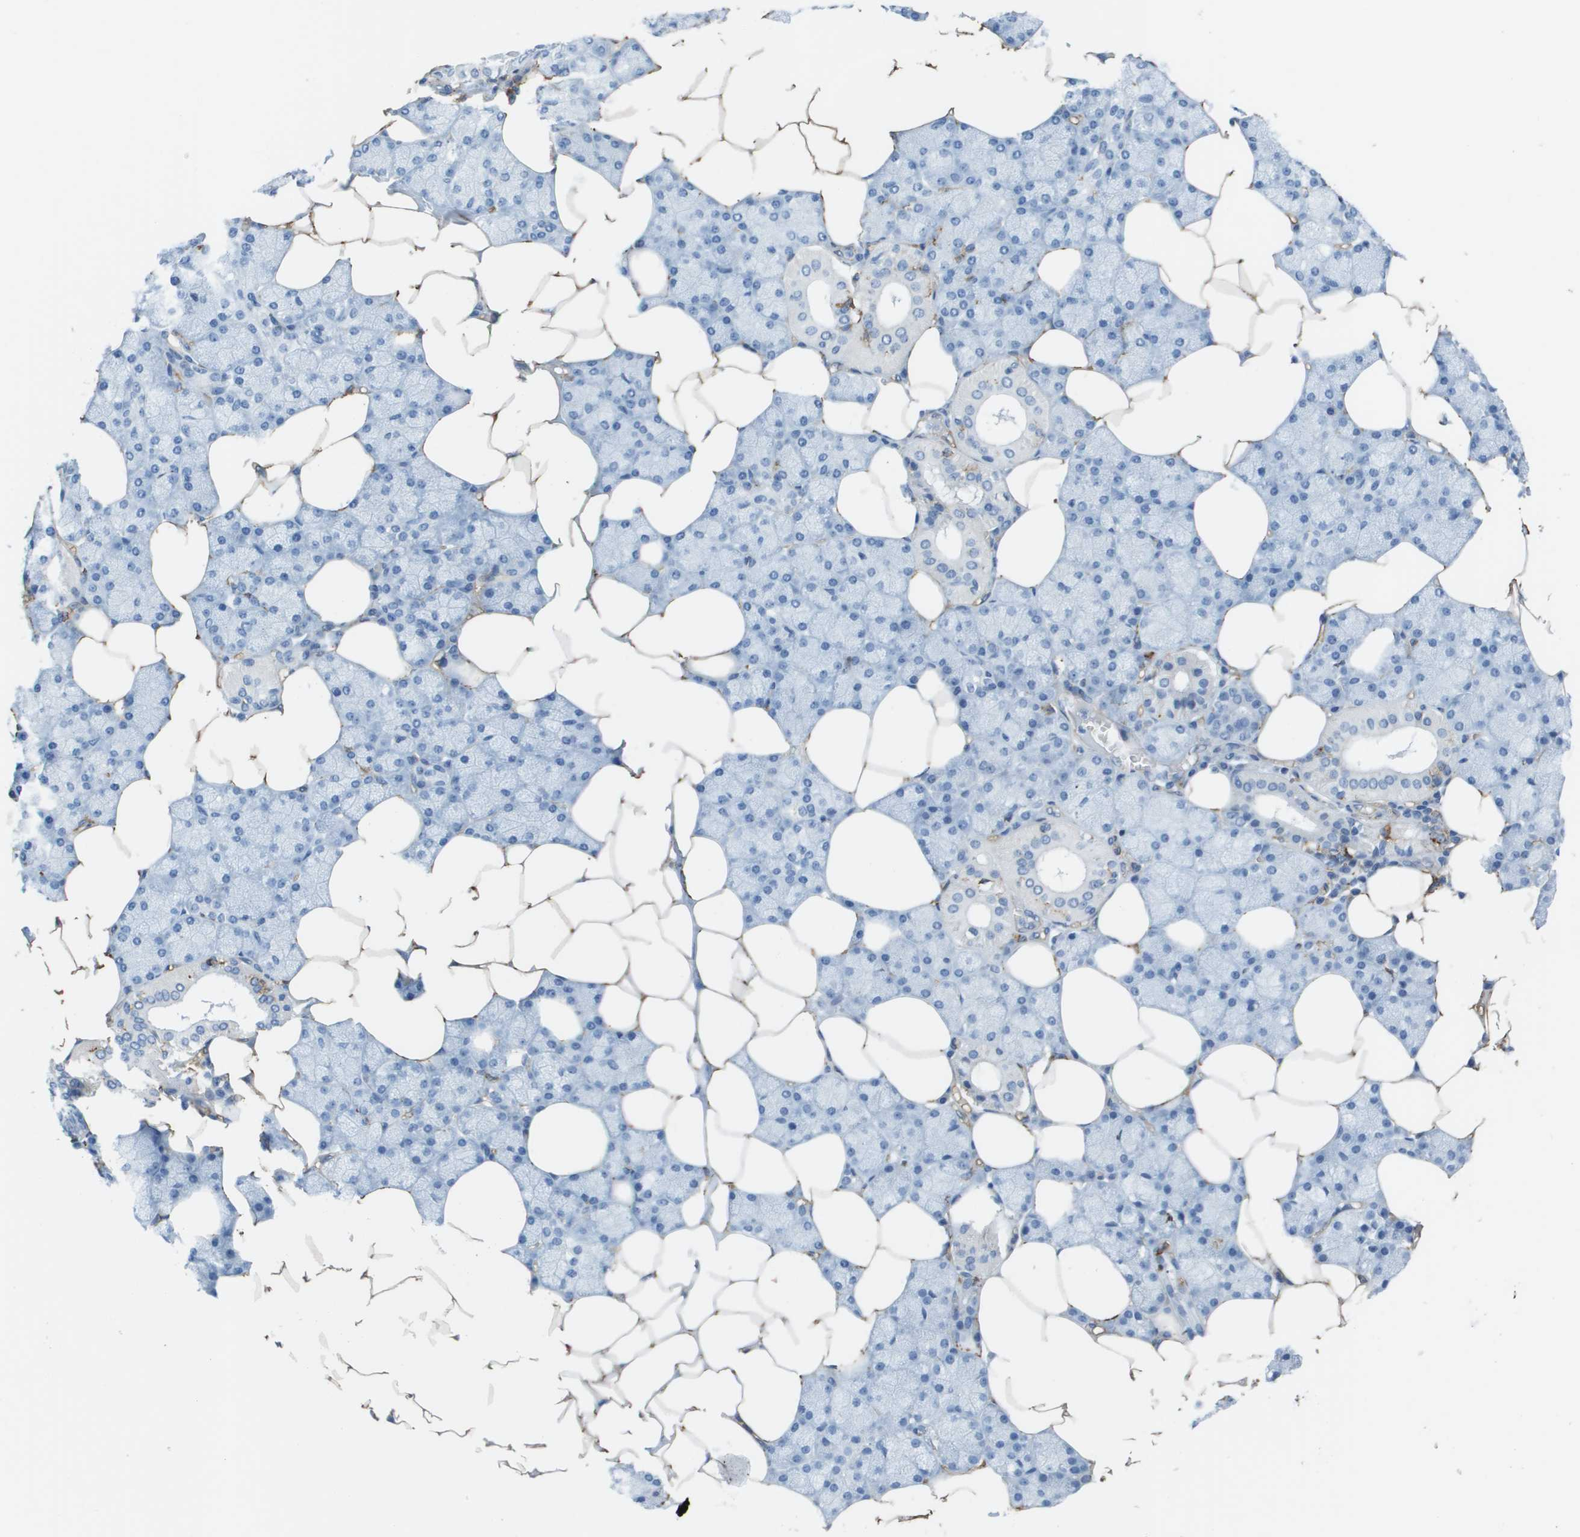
{"staining": {"intensity": "negative", "quantity": "none", "location": "none"}, "tissue": "salivary gland", "cell_type": "Glandular cells", "image_type": "normal", "snomed": [{"axis": "morphology", "description": "Normal tissue, NOS"}, {"axis": "topography", "description": "Salivary gland"}], "caption": "Immunohistochemistry (IHC) of normal salivary gland exhibits no staining in glandular cells. (Immunohistochemistry (IHC), brightfield microscopy, high magnification).", "gene": "ZBTB43", "patient": {"sex": "male", "age": 62}}